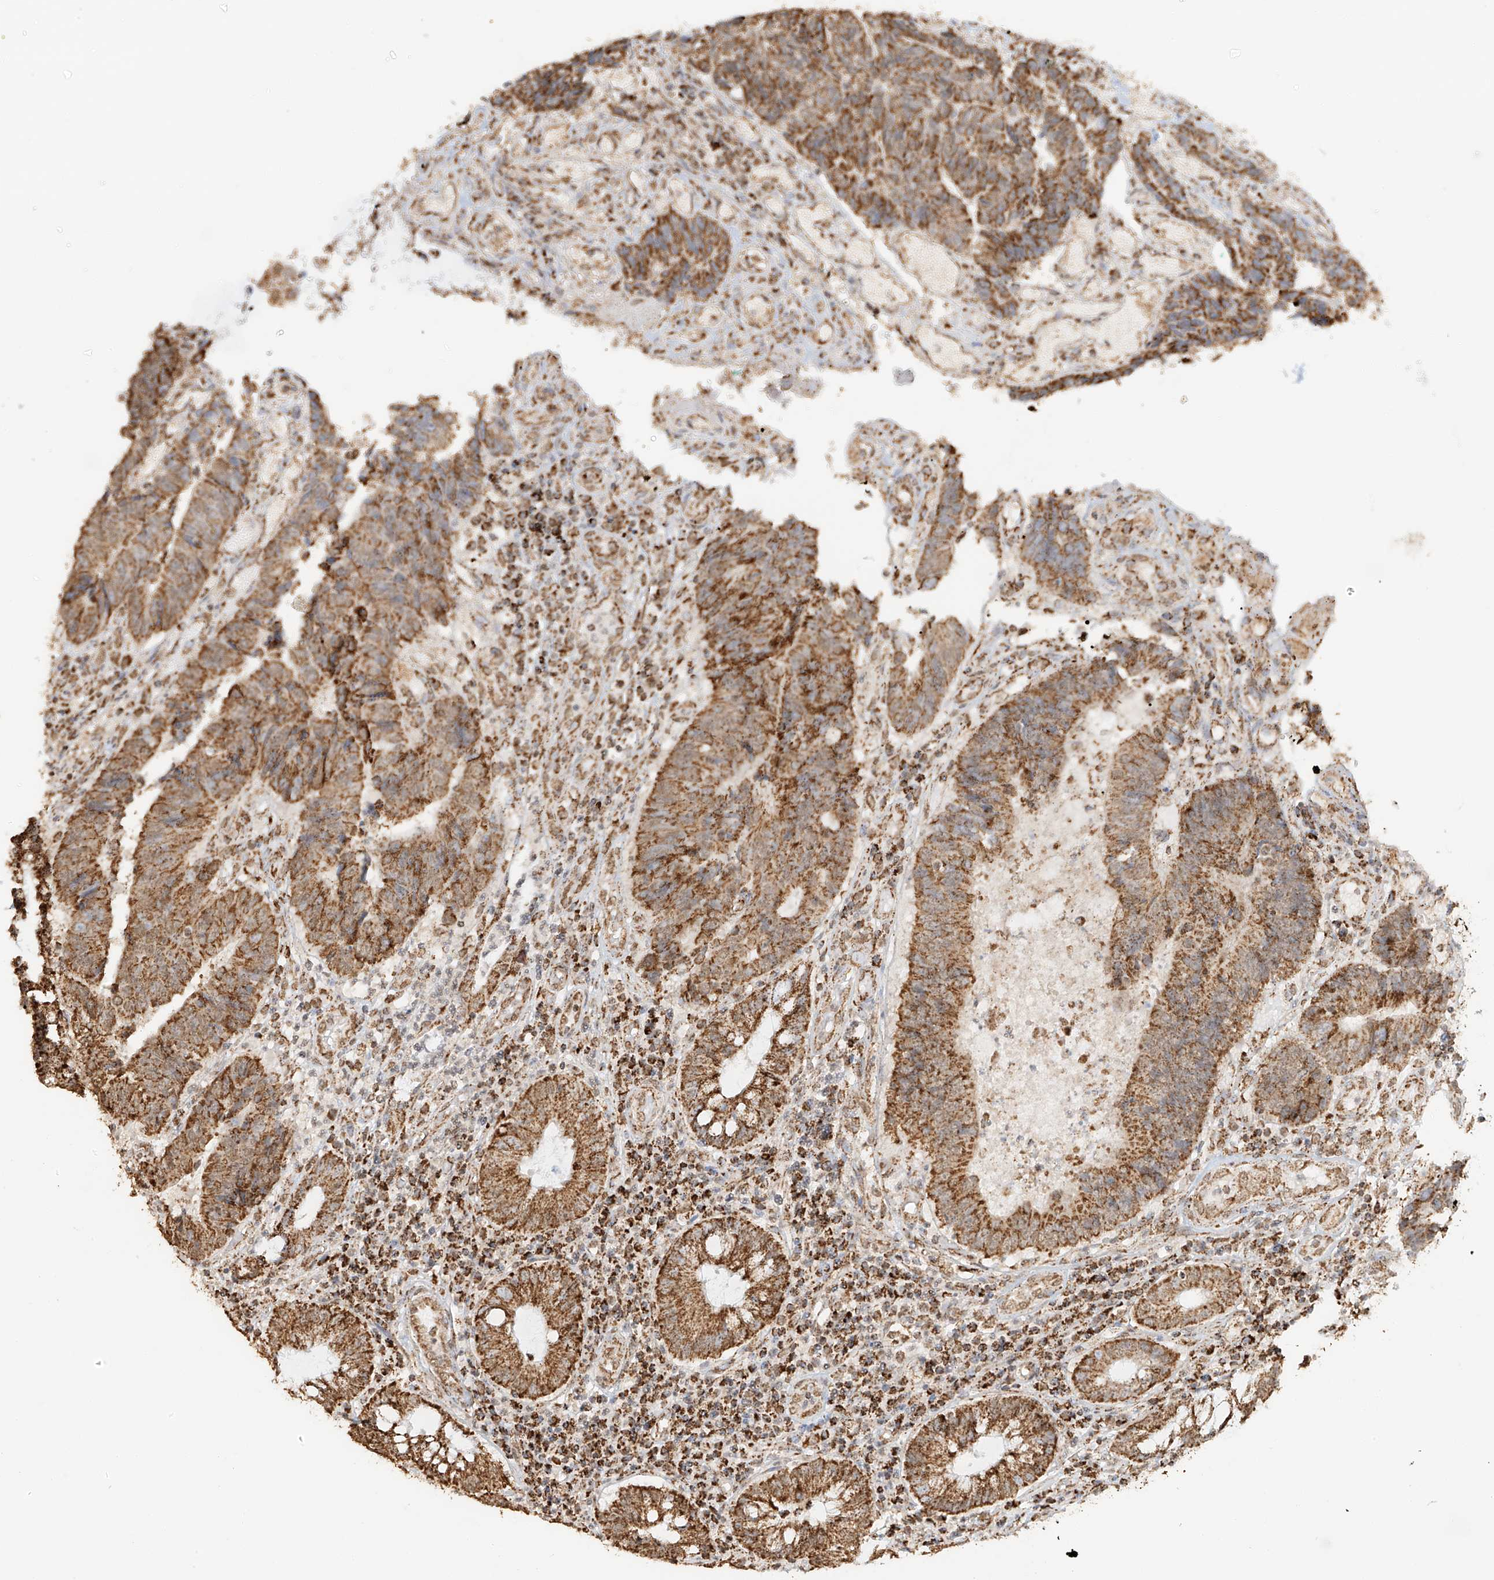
{"staining": {"intensity": "moderate", "quantity": ">75%", "location": "cytoplasmic/membranous"}, "tissue": "colorectal cancer", "cell_type": "Tumor cells", "image_type": "cancer", "snomed": [{"axis": "morphology", "description": "Adenocarcinoma, NOS"}, {"axis": "topography", "description": "Rectum"}], "caption": "Colorectal cancer tissue exhibits moderate cytoplasmic/membranous staining in approximately >75% of tumor cells, visualized by immunohistochemistry.", "gene": "MIPEP", "patient": {"sex": "male", "age": 84}}